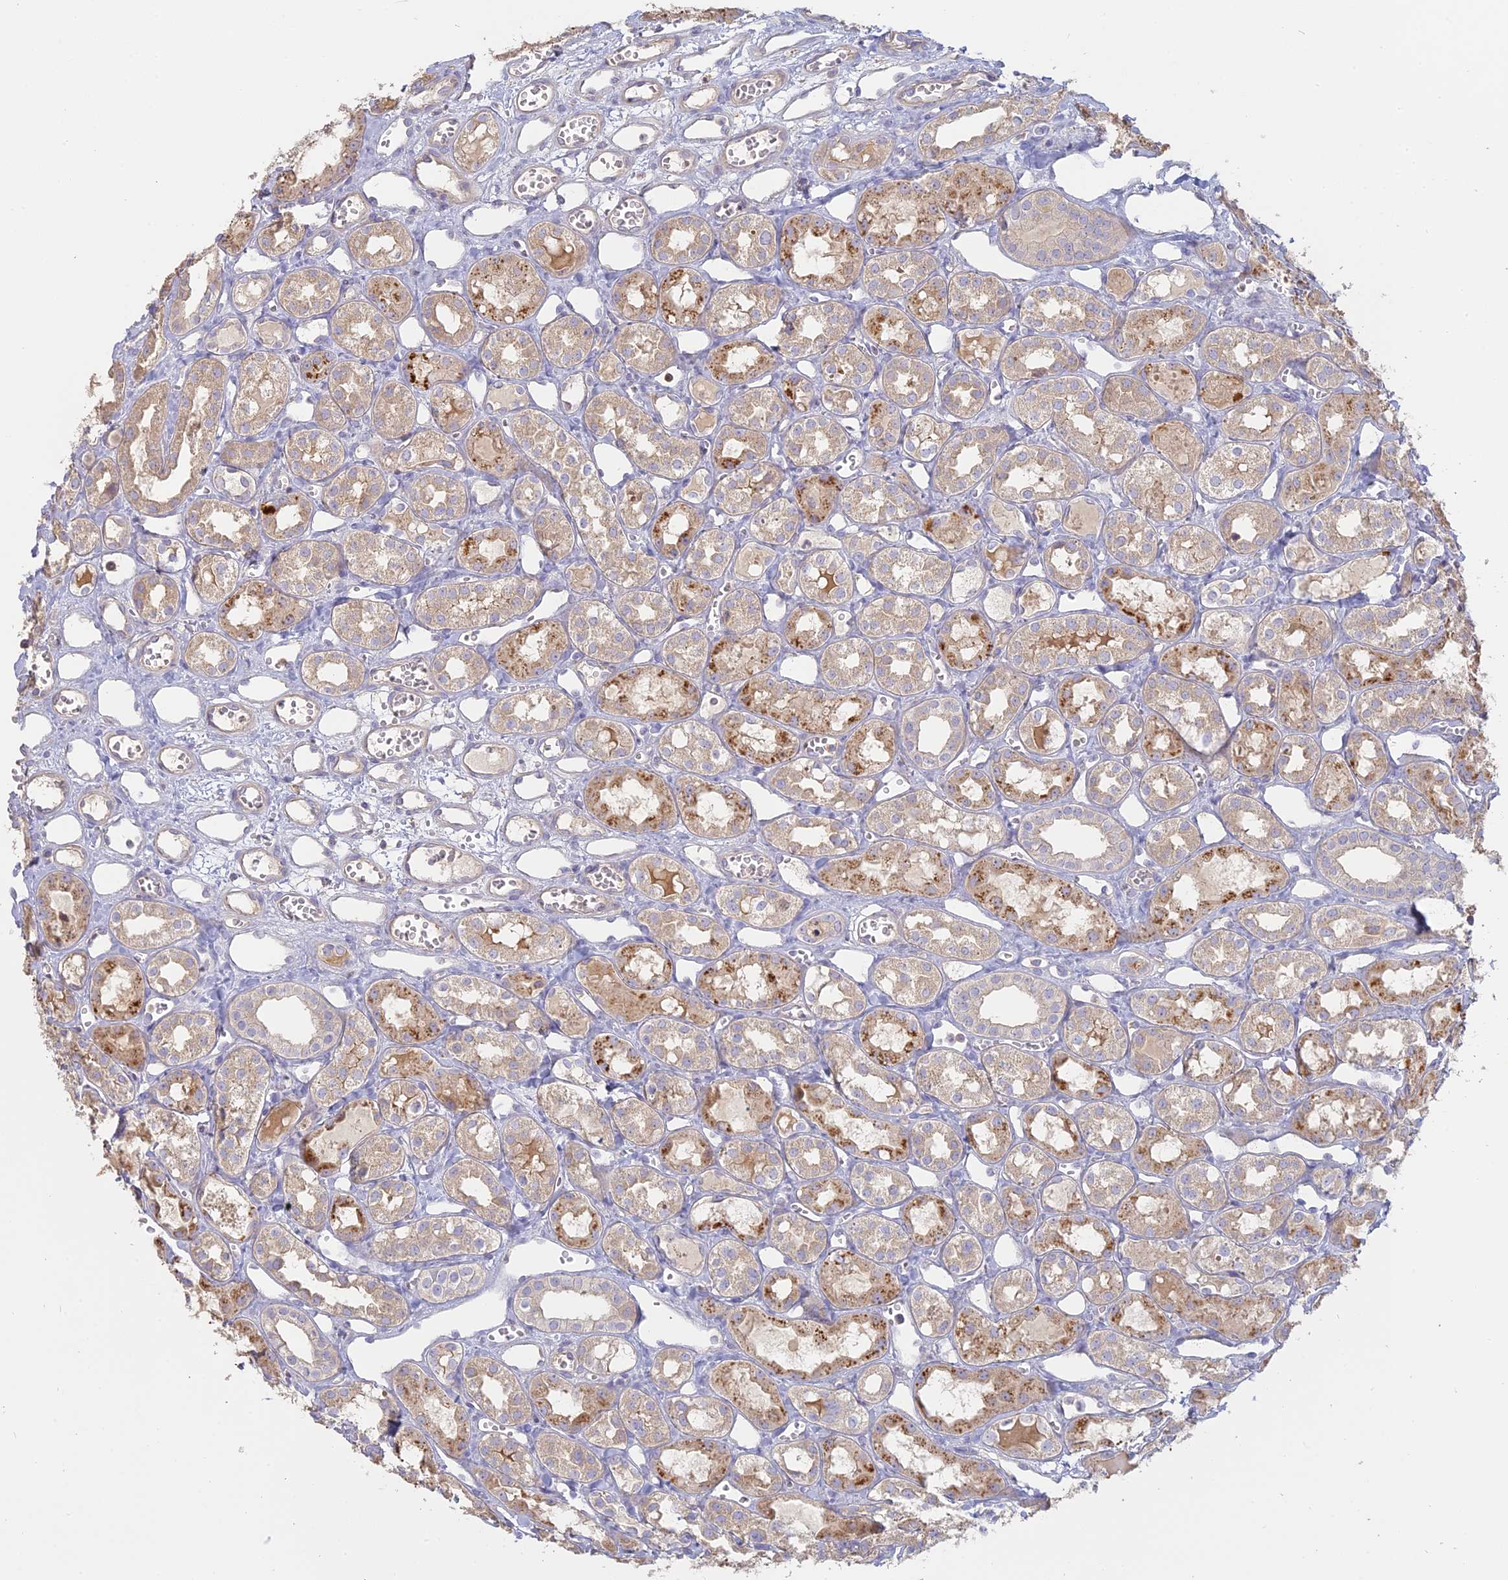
{"staining": {"intensity": "weak", "quantity": ">75%", "location": "cytoplasmic/membranous"}, "tissue": "kidney", "cell_type": "Cells in glomeruli", "image_type": "normal", "snomed": [{"axis": "morphology", "description": "Normal tissue, NOS"}, {"axis": "topography", "description": "Kidney"}], "caption": "Protein staining by immunohistochemistry shows weak cytoplasmic/membranous staining in approximately >75% of cells in glomeruli in benign kidney.", "gene": "SFT2D2", "patient": {"sex": "male", "age": 16}}